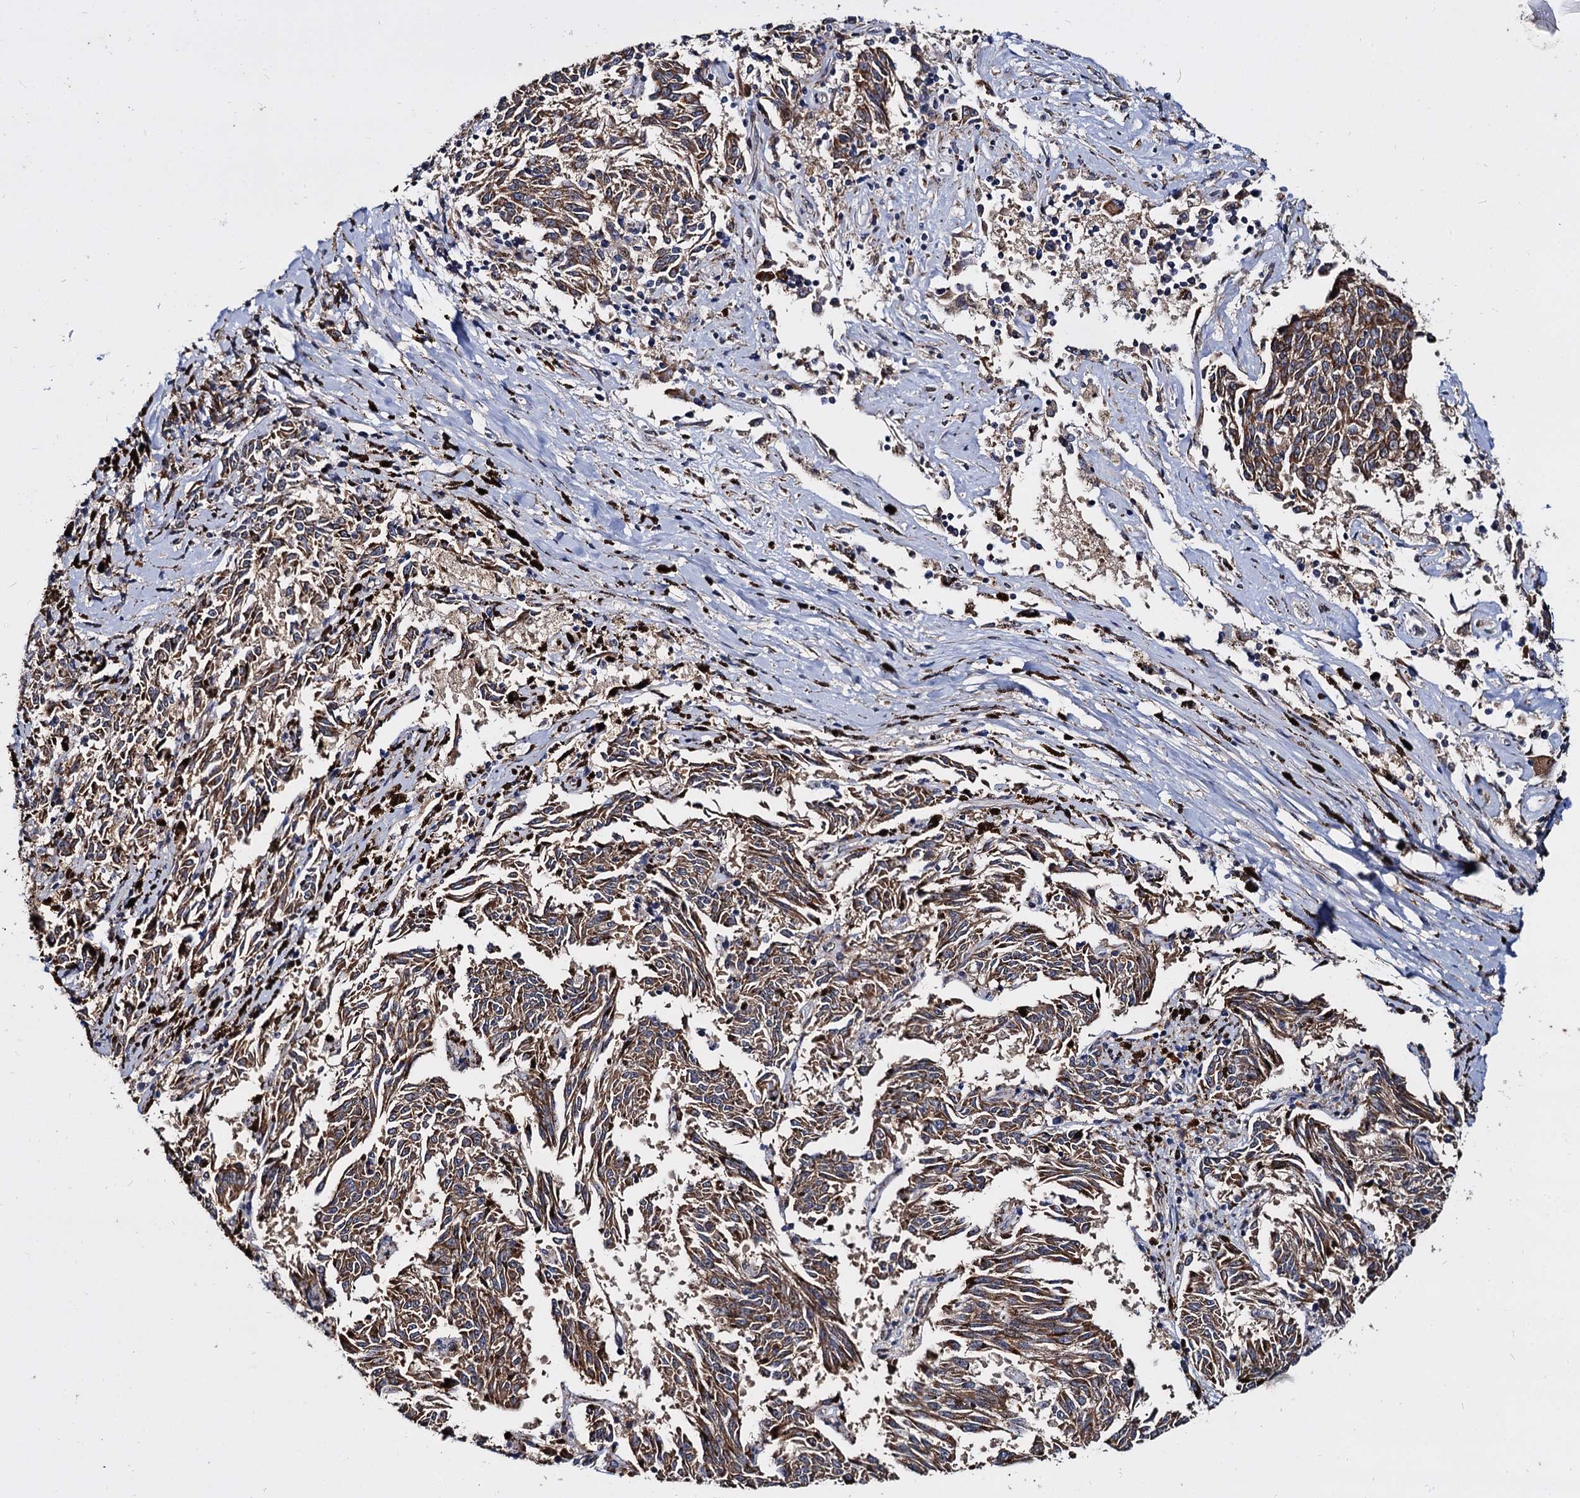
{"staining": {"intensity": "moderate", "quantity": "25%-75%", "location": "cytoplasmic/membranous"}, "tissue": "melanoma", "cell_type": "Tumor cells", "image_type": "cancer", "snomed": [{"axis": "morphology", "description": "Malignant melanoma, NOS"}, {"axis": "topography", "description": "Skin"}], "caption": "A medium amount of moderate cytoplasmic/membranous expression is appreciated in about 25%-75% of tumor cells in melanoma tissue. (DAB IHC with brightfield microscopy, high magnification).", "gene": "WWC3", "patient": {"sex": "female", "age": 72}}